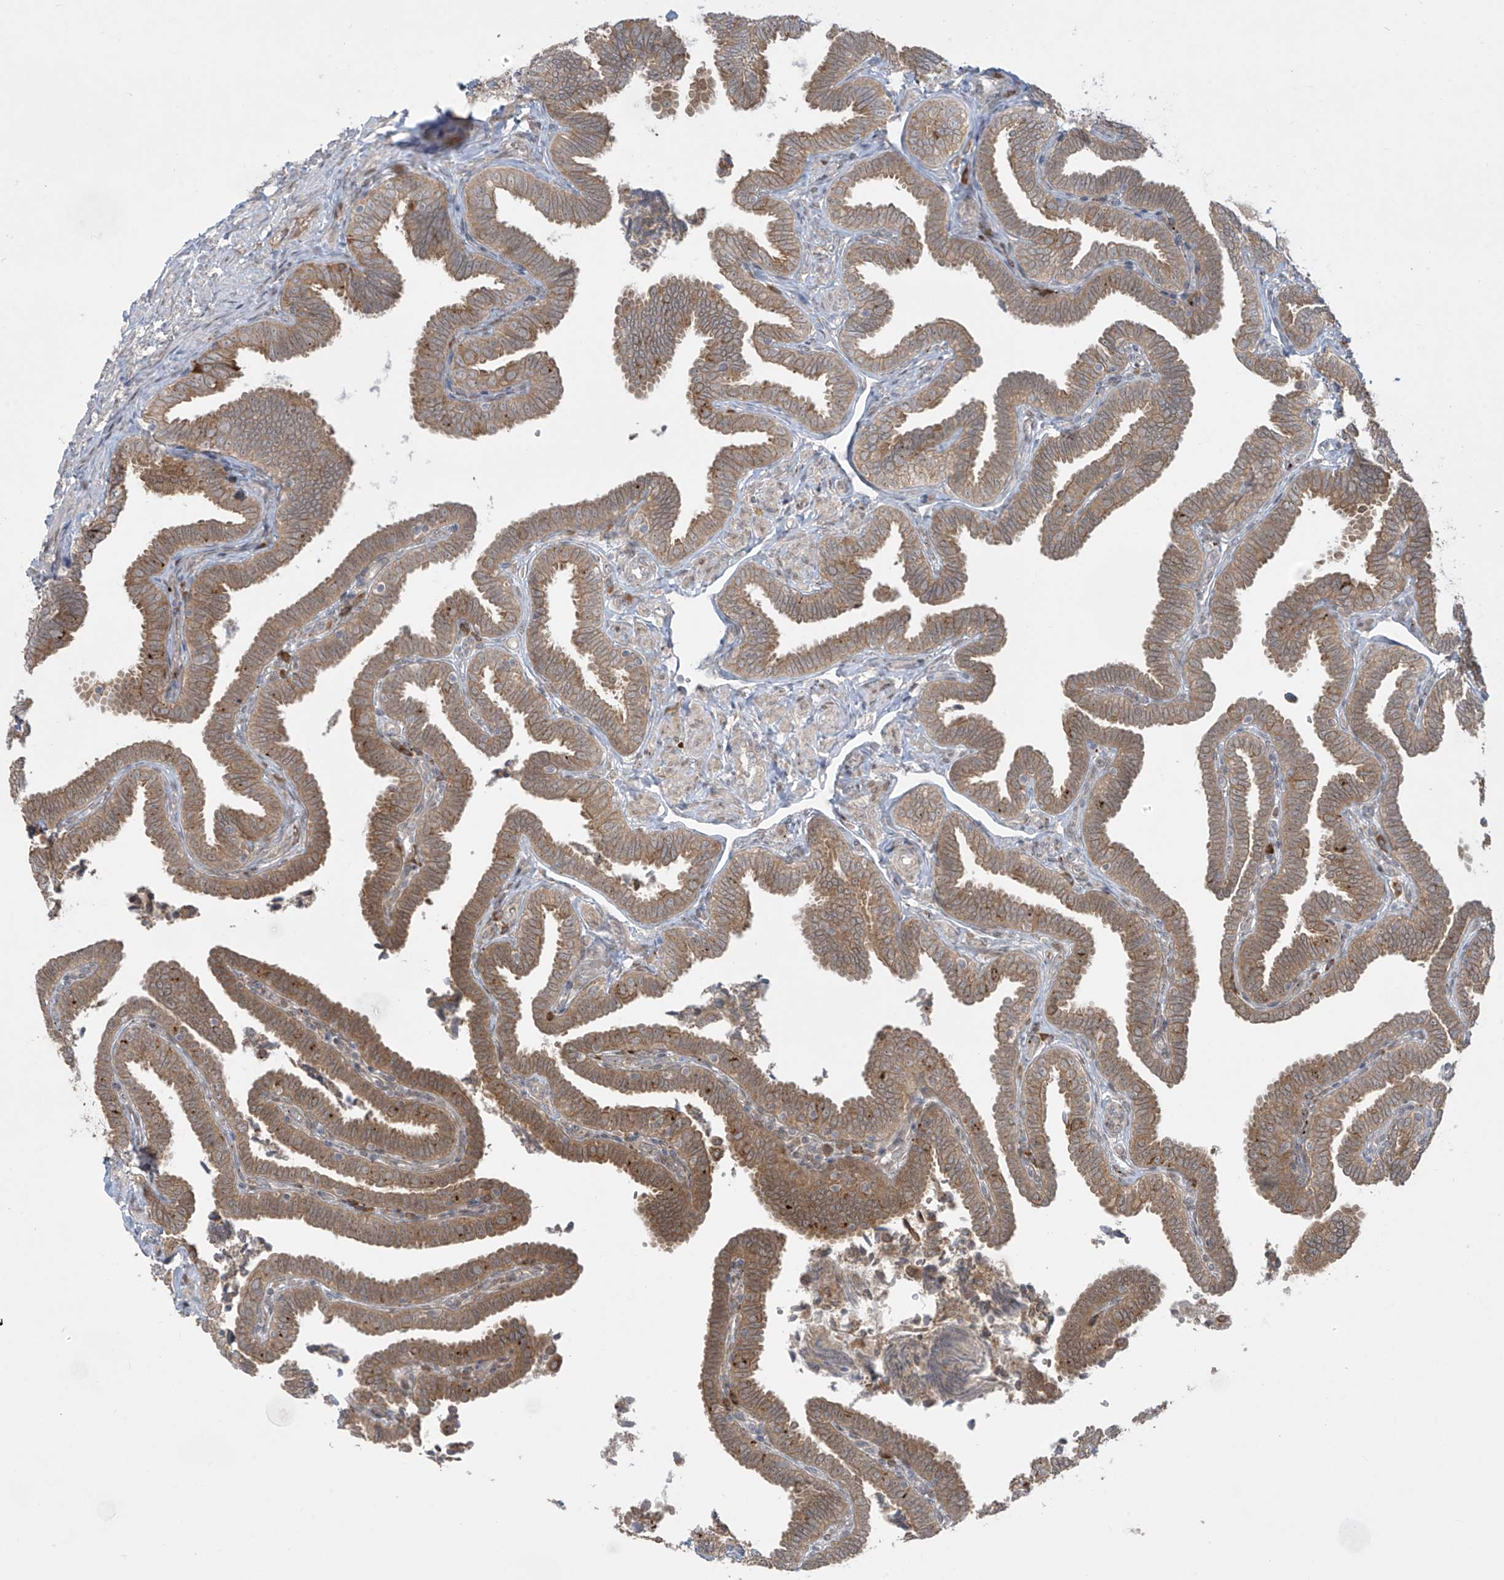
{"staining": {"intensity": "moderate", "quantity": ">75%", "location": "cytoplasmic/membranous"}, "tissue": "fallopian tube", "cell_type": "Glandular cells", "image_type": "normal", "snomed": [{"axis": "morphology", "description": "Normal tissue, NOS"}, {"axis": "topography", "description": "Fallopian tube"}], "caption": "The immunohistochemical stain highlights moderate cytoplasmic/membranous staining in glandular cells of benign fallopian tube.", "gene": "PPAT", "patient": {"sex": "female", "age": 39}}